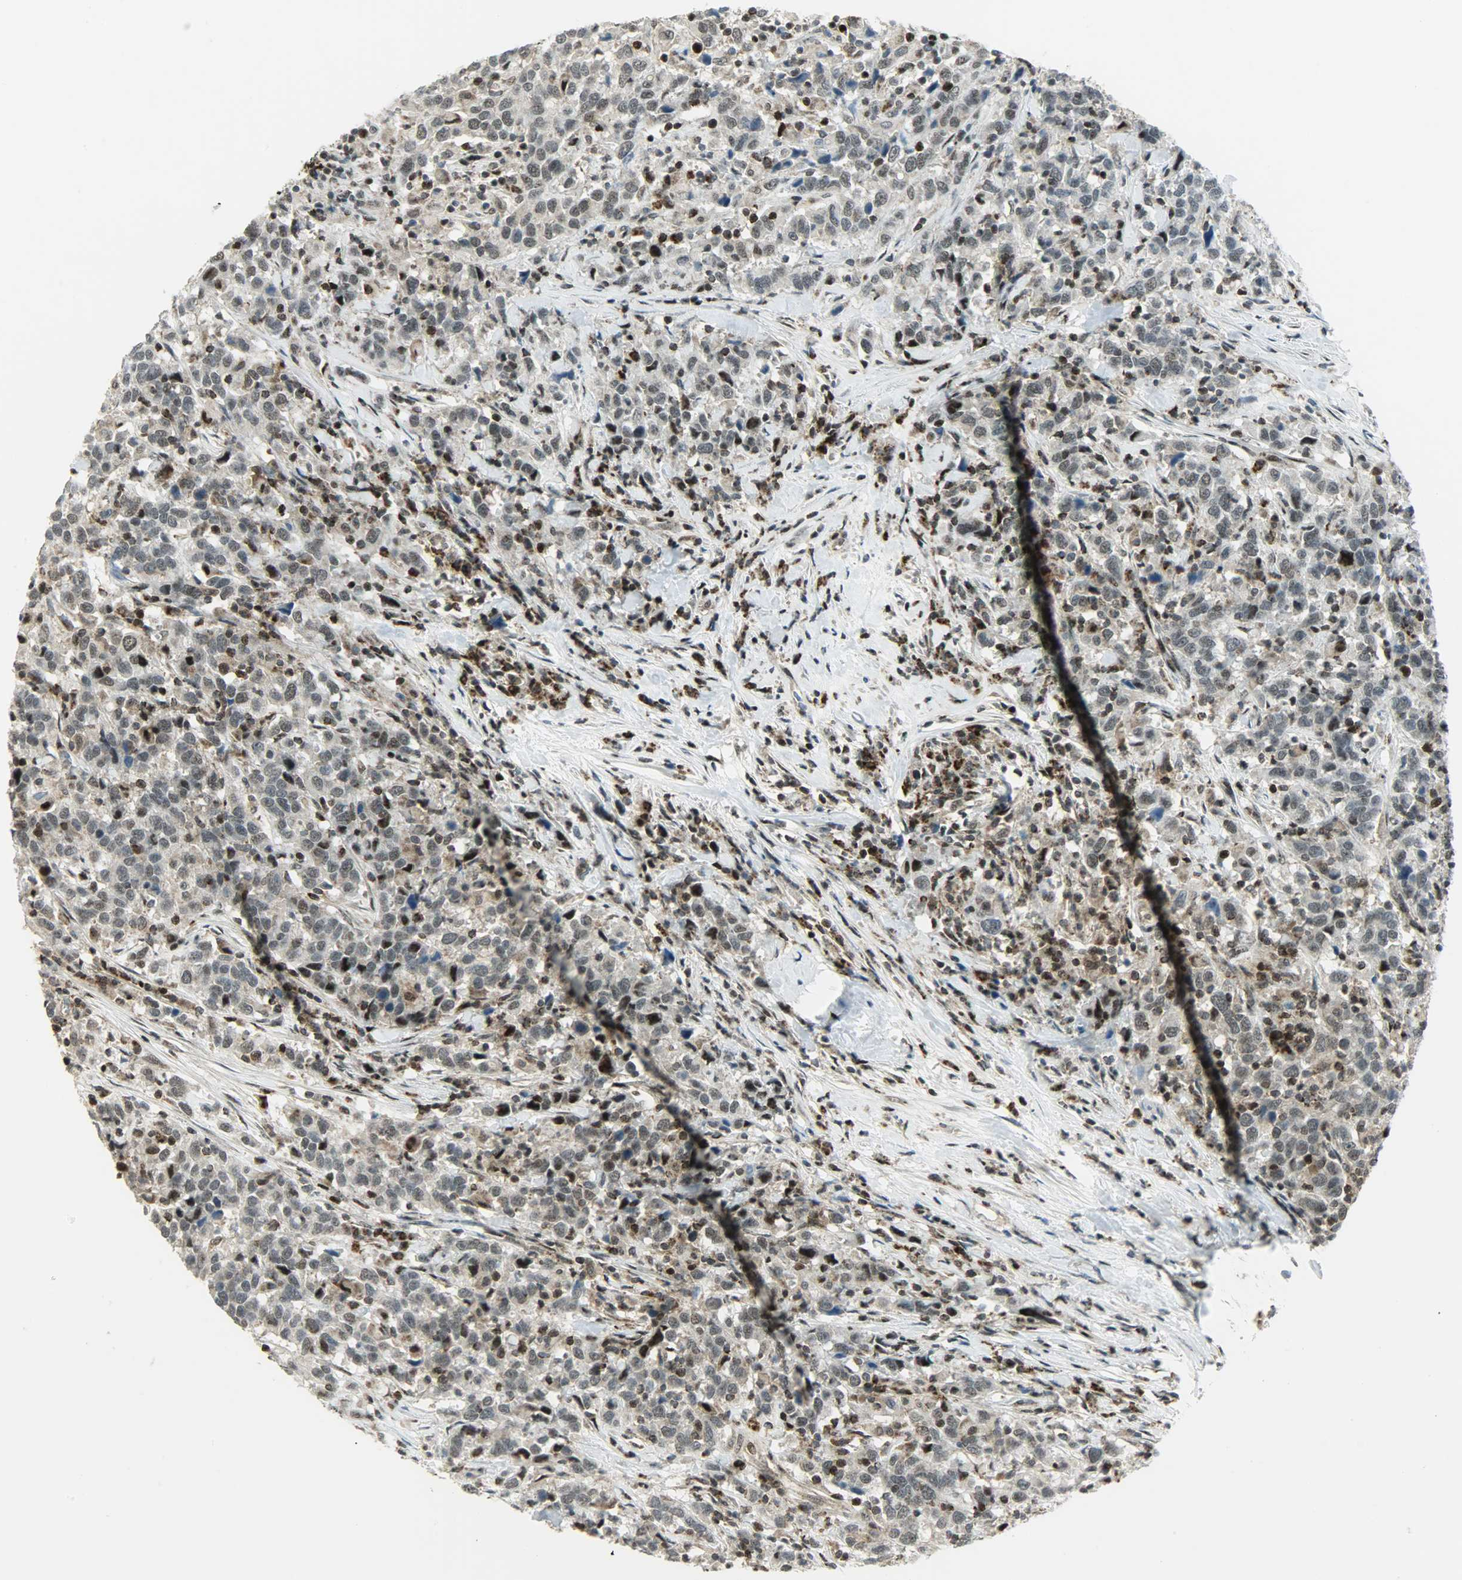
{"staining": {"intensity": "weak", "quantity": "25%-75%", "location": "cytoplasmic/membranous,nuclear"}, "tissue": "urothelial cancer", "cell_type": "Tumor cells", "image_type": "cancer", "snomed": [{"axis": "morphology", "description": "Urothelial carcinoma, High grade"}, {"axis": "topography", "description": "Urinary bladder"}], "caption": "The immunohistochemical stain highlights weak cytoplasmic/membranous and nuclear positivity in tumor cells of urothelial carcinoma (high-grade) tissue.", "gene": "IL15", "patient": {"sex": "male", "age": 61}}